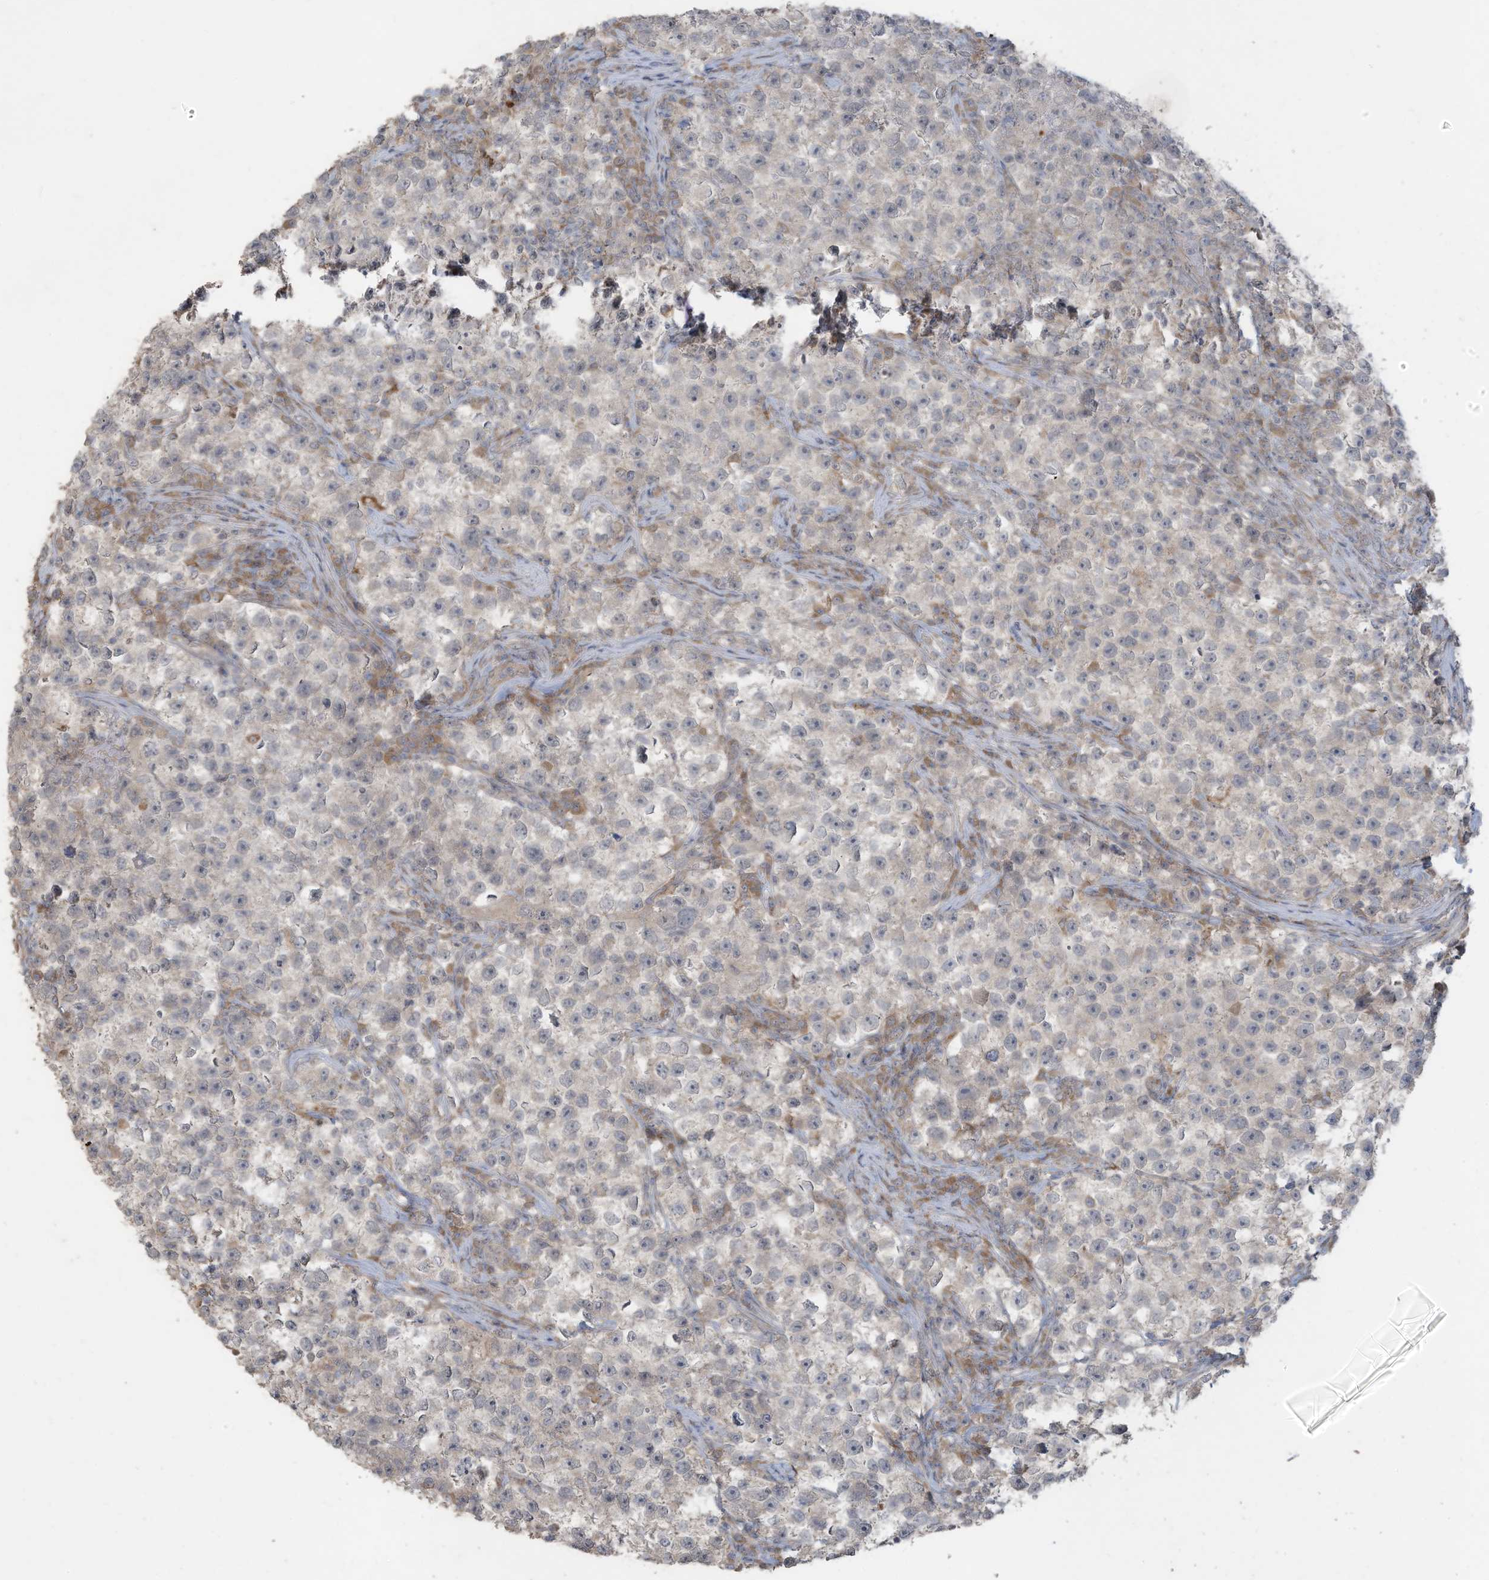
{"staining": {"intensity": "negative", "quantity": "none", "location": "none"}, "tissue": "testis cancer", "cell_type": "Tumor cells", "image_type": "cancer", "snomed": [{"axis": "morphology", "description": "Seminoma, NOS"}, {"axis": "topography", "description": "Testis"}], "caption": "The micrograph displays no significant staining in tumor cells of seminoma (testis).", "gene": "MAGIX", "patient": {"sex": "male", "age": 22}}